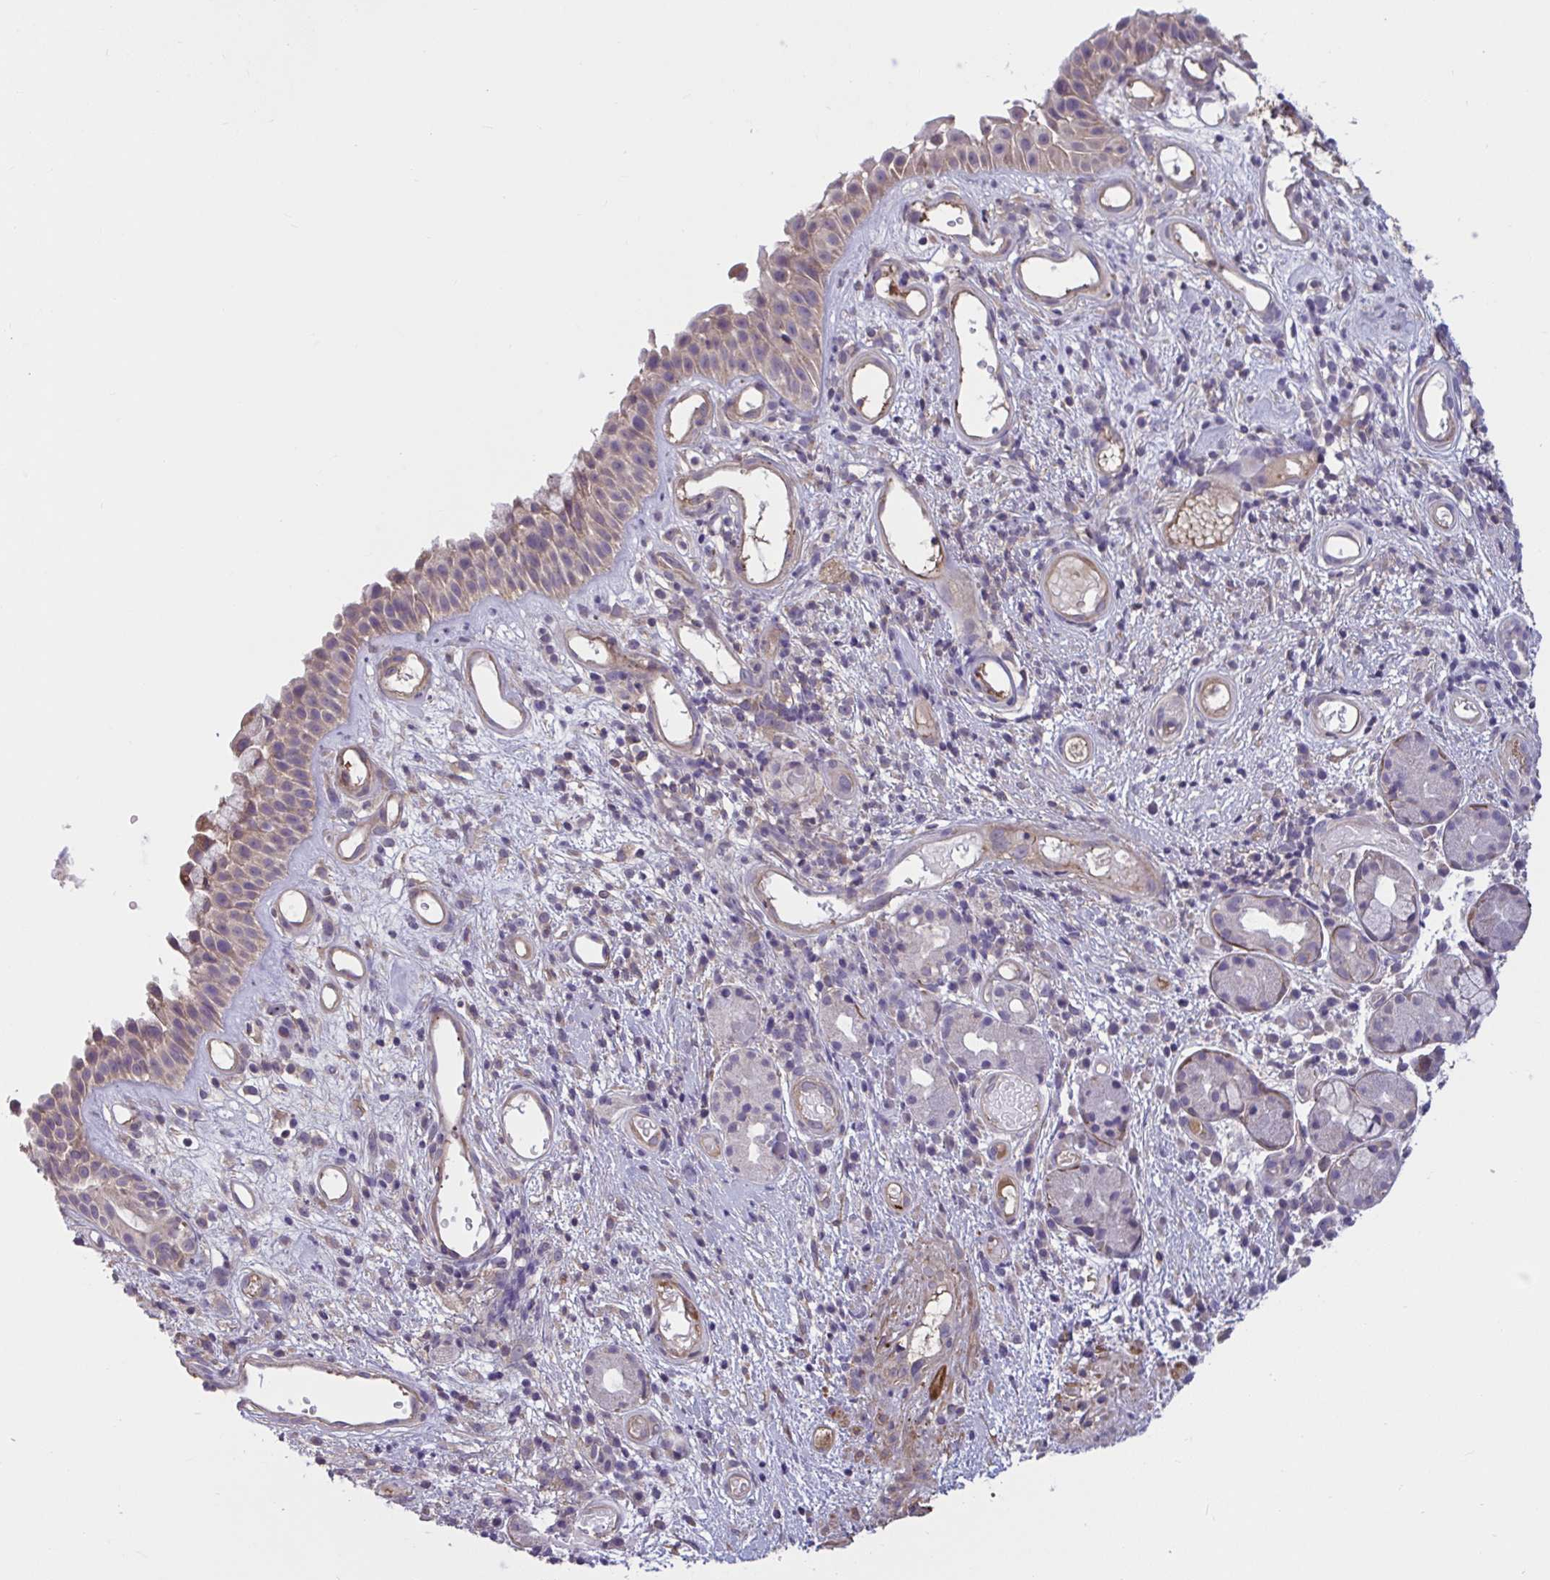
{"staining": {"intensity": "weak", "quantity": "25%-75%", "location": "cytoplasmic/membranous"}, "tissue": "nasopharynx", "cell_type": "Respiratory epithelial cells", "image_type": "normal", "snomed": [{"axis": "morphology", "description": "Normal tissue, NOS"}, {"axis": "morphology", "description": "Inflammation, NOS"}, {"axis": "topography", "description": "Nasopharynx"}], "caption": "DAB immunohistochemical staining of benign human nasopharynx shows weak cytoplasmic/membranous protein expression in about 25%-75% of respiratory epithelial cells.", "gene": "WNT9B", "patient": {"sex": "male", "age": 54}}